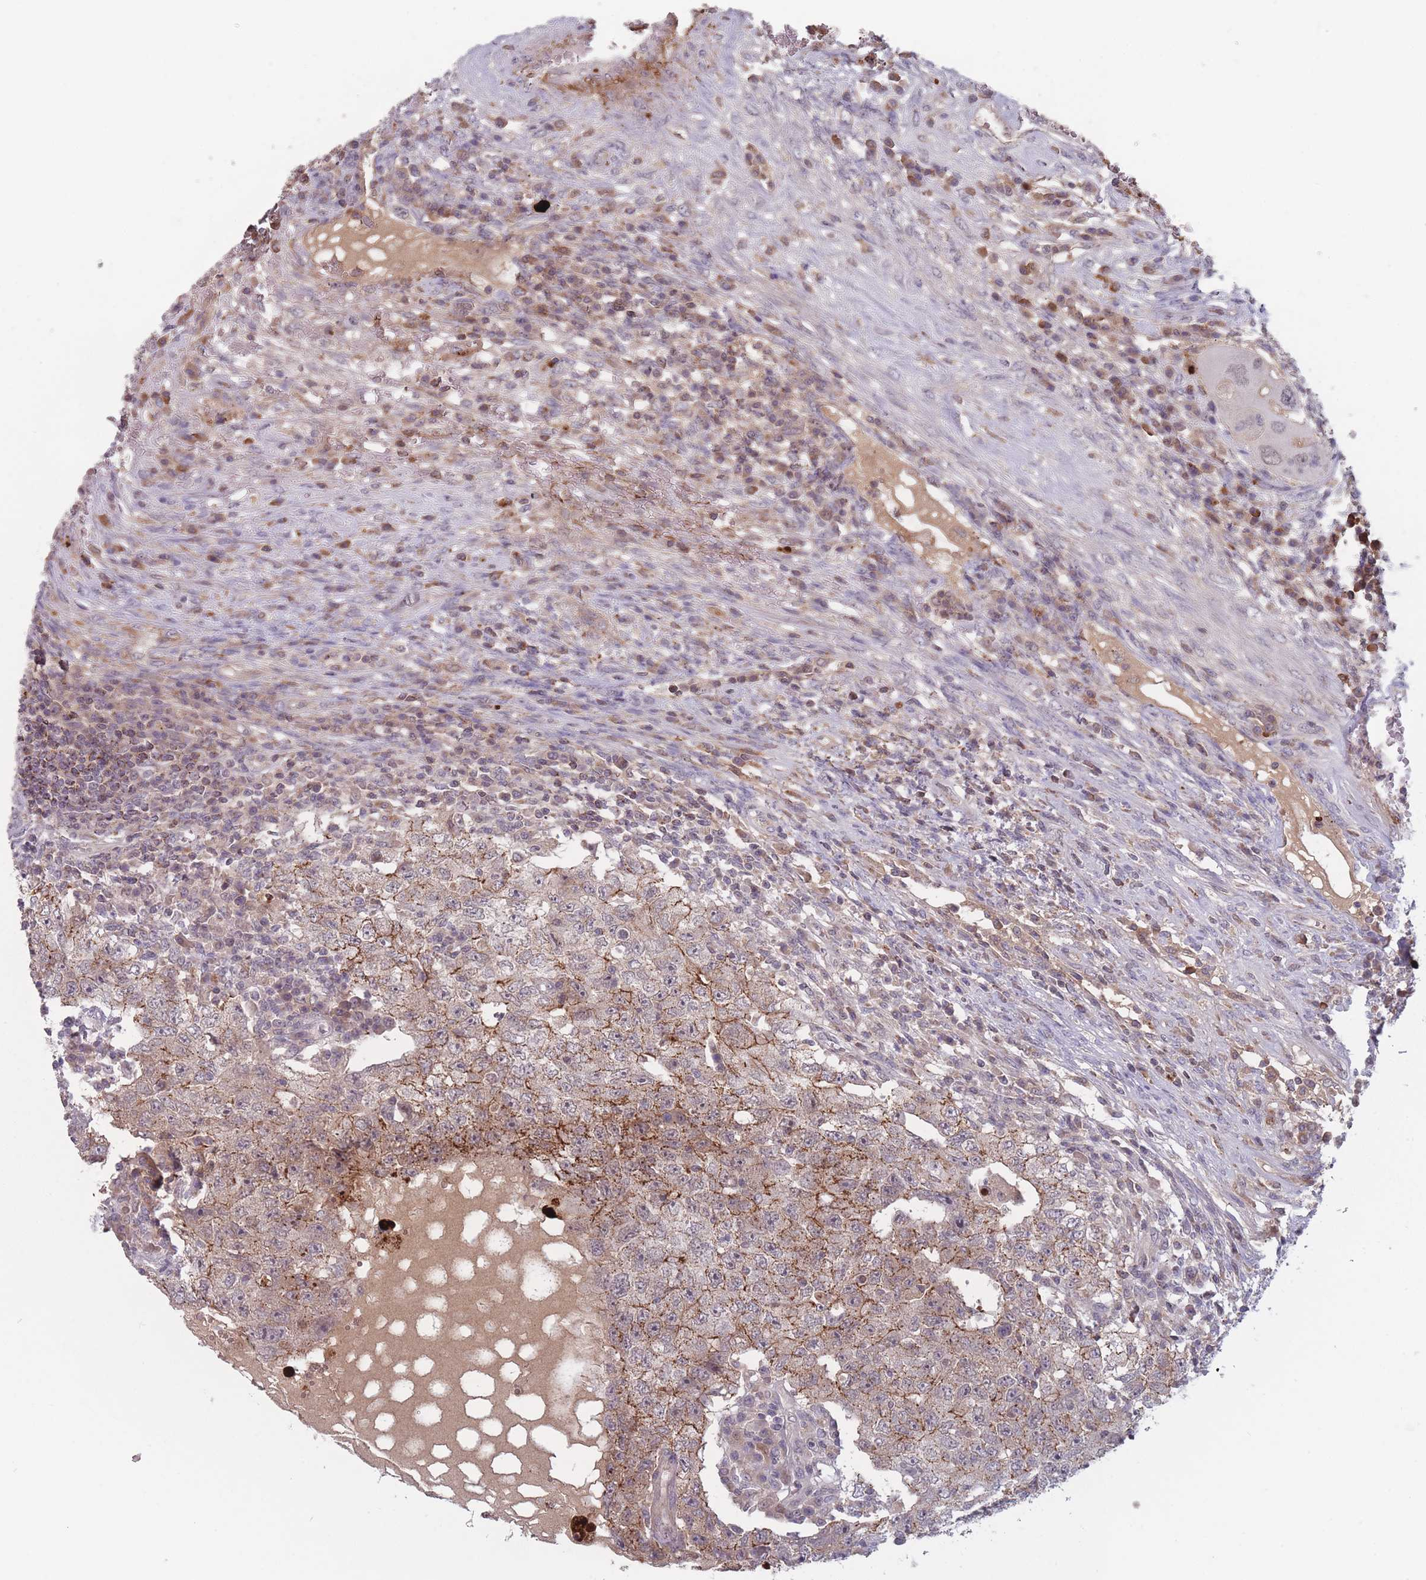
{"staining": {"intensity": "moderate", "quantity": "<25%", "location": "cytoplasmic/membranous"}, "tissue": "testis cancer", "cell_type": "Tumor cells", "image_type": "cancer", "snomed": [{"axis": "morphology", "description": "Carcinoma, Embryonal, NOS"}, {"axis": "topography", "description": "Testis"}], "caption": "Immunohistochemistry (IHC) (DAB (3,3'-diaminobenzidine)) staining of embryonal carcinoma (testis) reveals moderate cytoplasmic/membranous protein positivity in about <25% of tumor cells.", "gene": "TMEM232", "patient": {"sex": "male", "age": 26}}